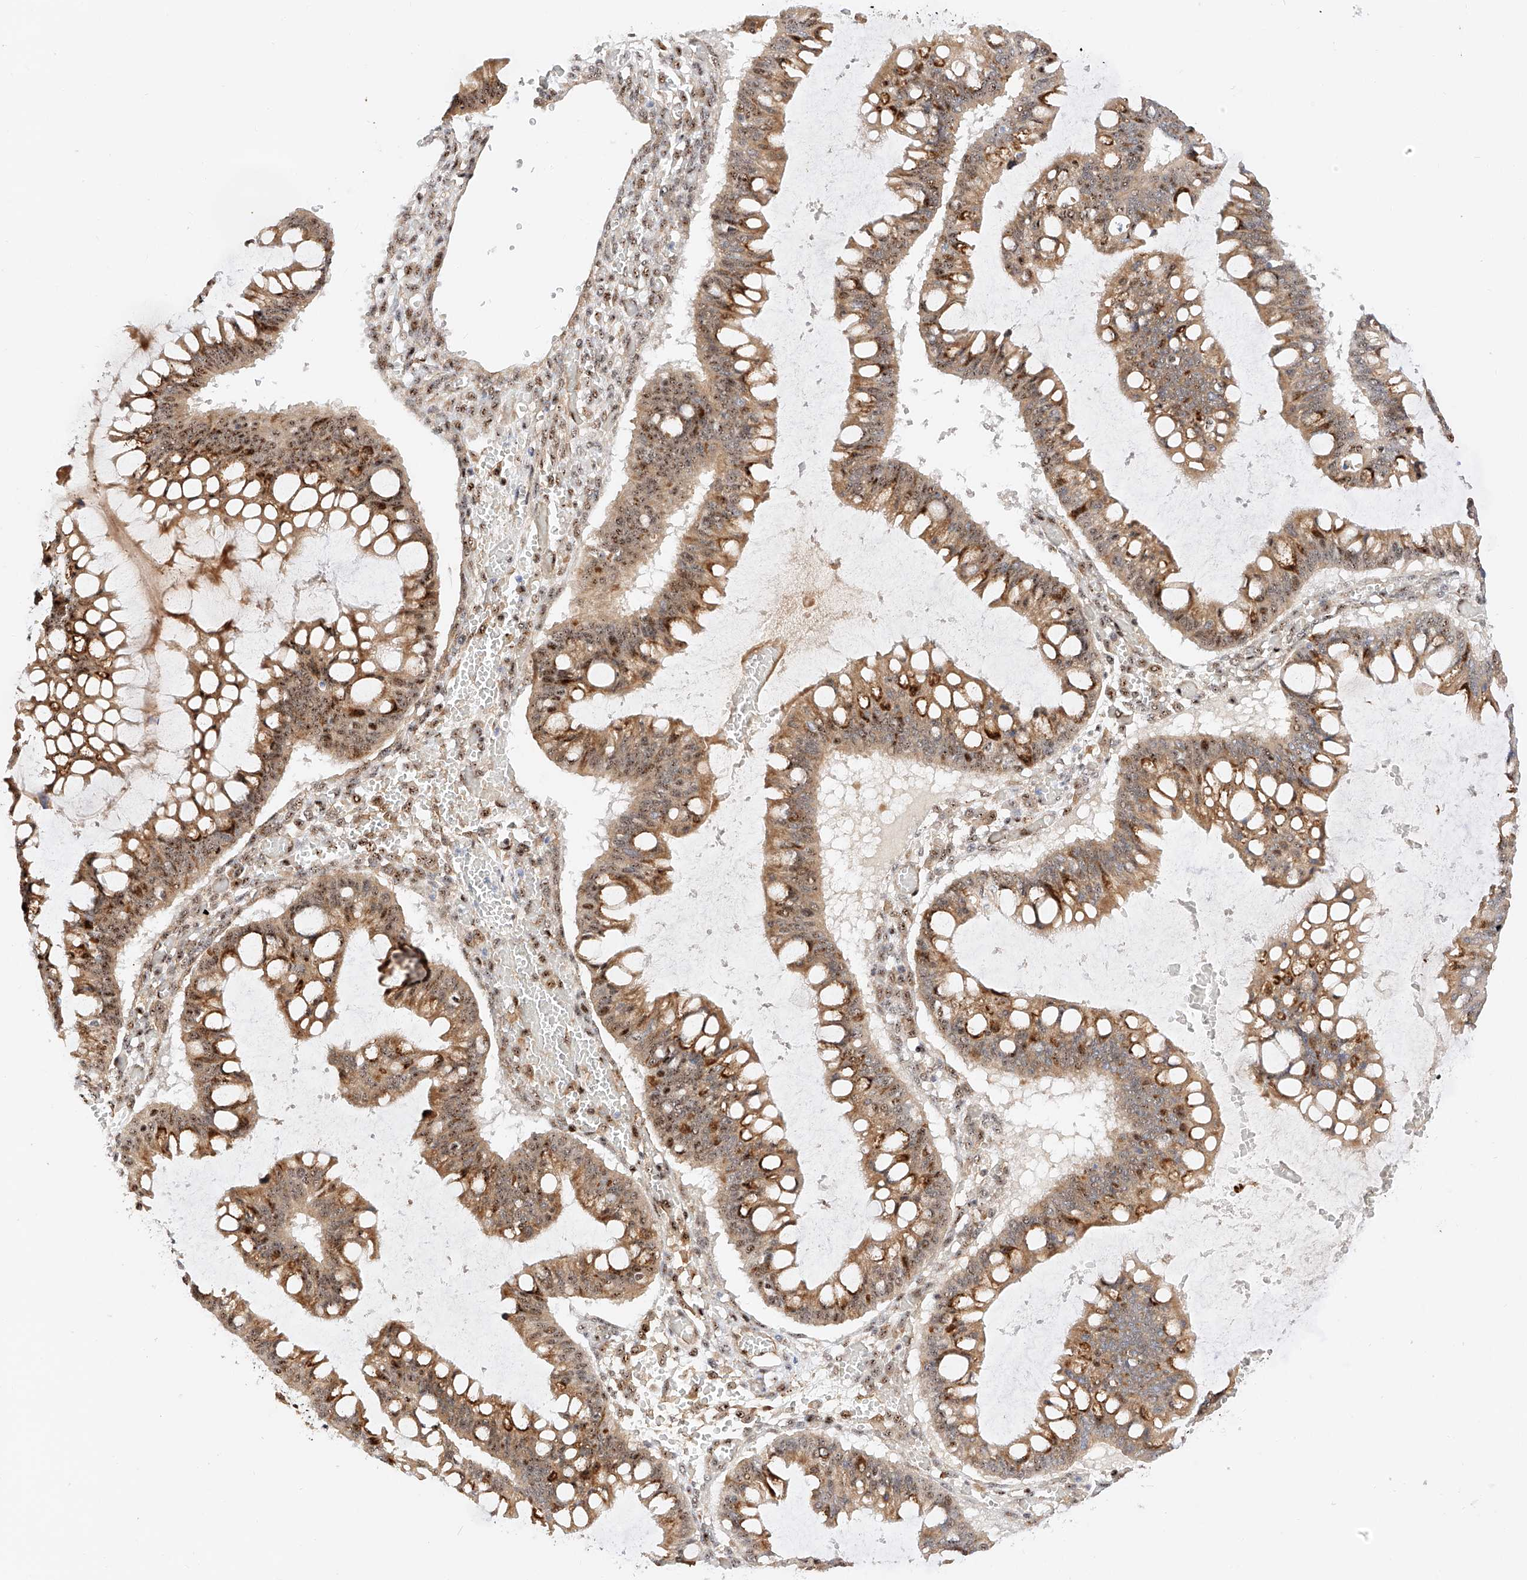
{"staining": {"intensity": "strong", "quantity": ">75%", "location": "cytoplasmic/membranous,nuclear"}, "tissue": "ovarian cancer", "cell_type": "Tumor cells", "image_type": "cancer", "snomed": [{"axis": "morphology", "description": "Cystadenocarcinoma, mucinous, NOS"}, {"axis": "topography", "description": "Ovary"}], "caption": "Protein expression analysis of human ovarian mucinous cystadenocarcinoma reveals strong cytoplasmic/membranous and nuclear positivity in about >75% of tumor cells.", "gene": "ATXN7L2", "patient": {"sex": "female", "age": 73}}